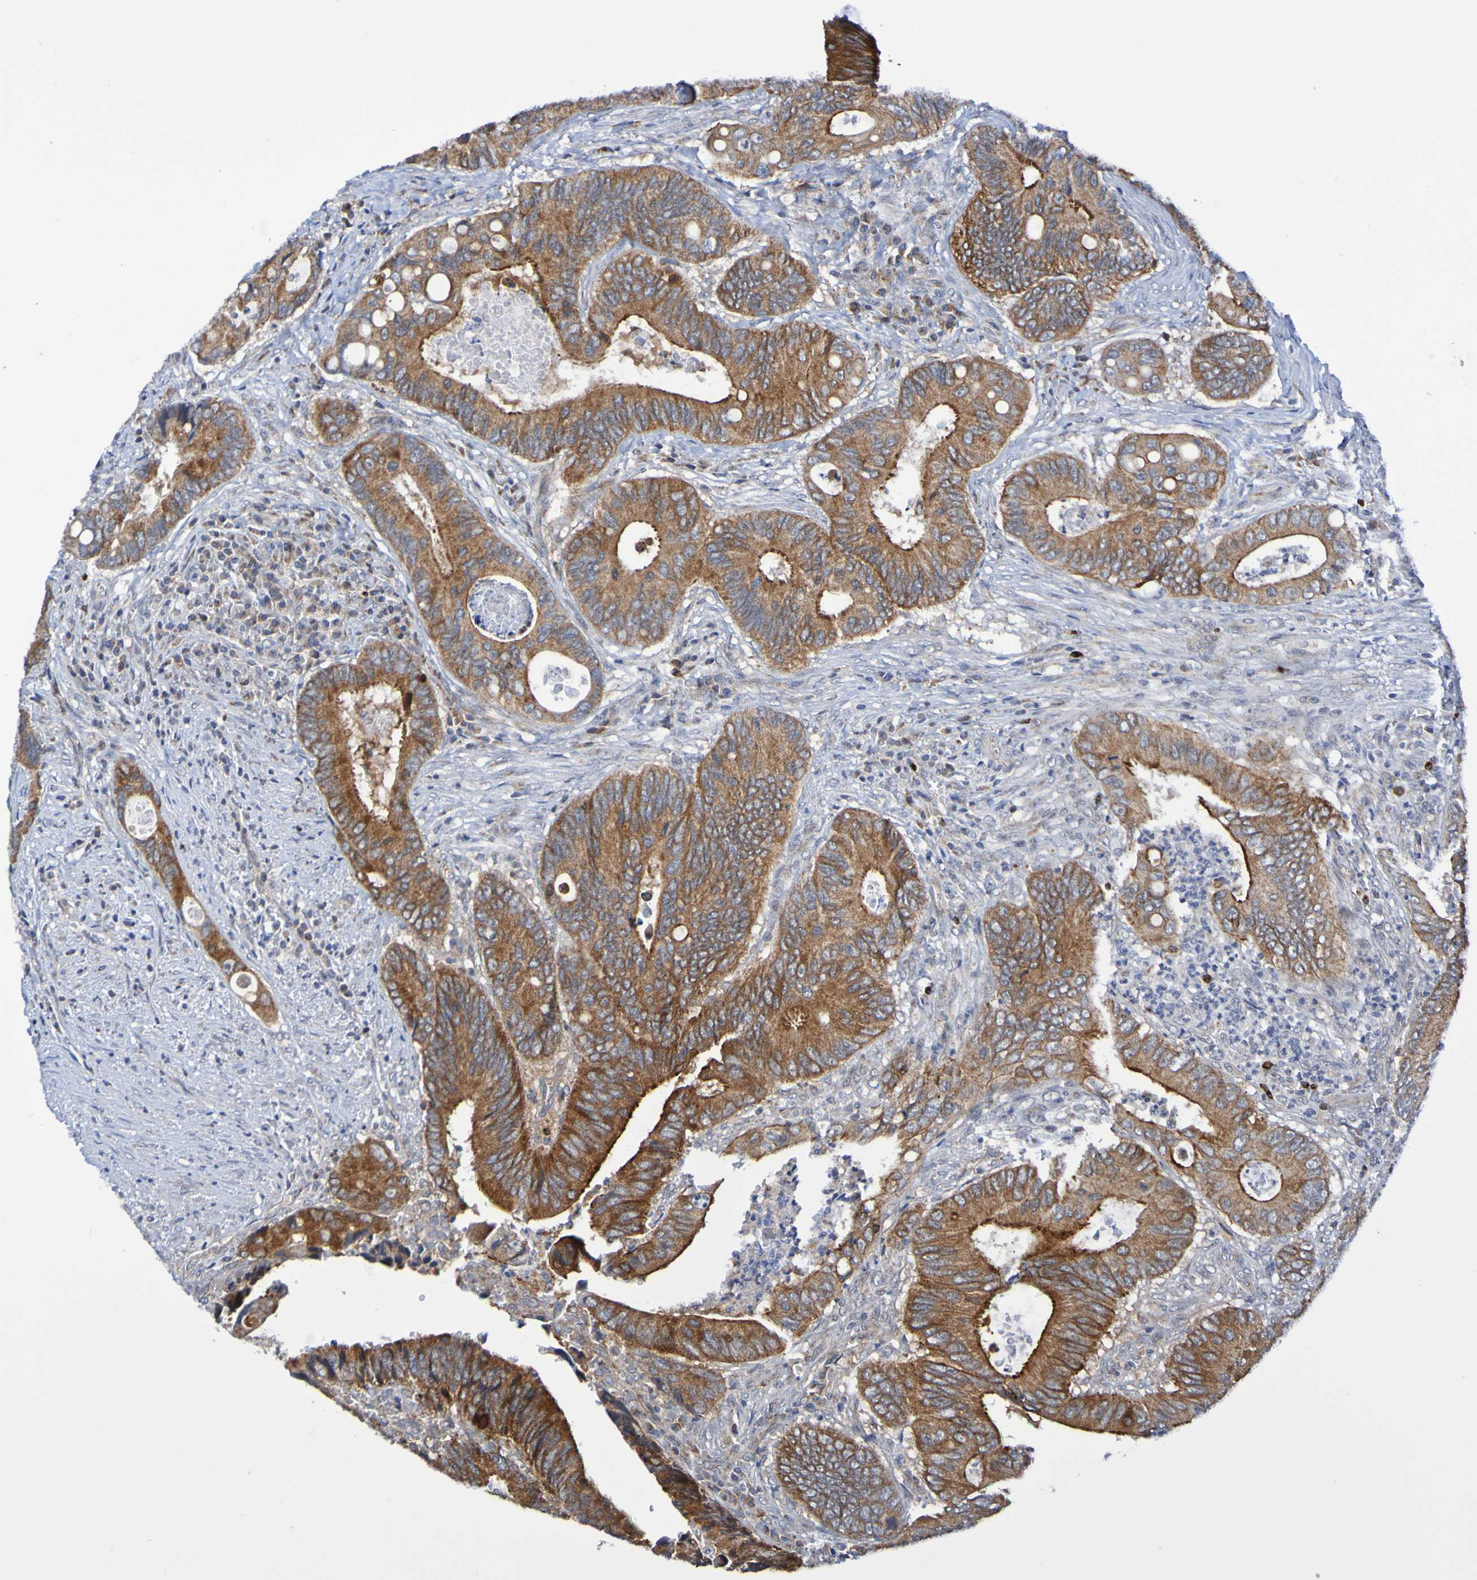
{"staining": {"intensity": "strong", "quantity": ">75%", "location": "cytoplasmic/membranous"}, "tissue": "colorectal cancer", "cell_type": "Tumor cells", "image_type": "cancer", "snomed": [{"axis": "morphology", "description": "Inflammation, NOS"}, {"axis": "morphology", "description": "Adenocarcinoma, NOS"}, {"axis": "topography", "description": "Colon"}], "caption": "Strong cytoplasmic/membranous positivity is identified in about >75% of tumor cells in colorectal cancer.", "gene": "GJB1", "patient": {"sex": "male", "age": 72}}